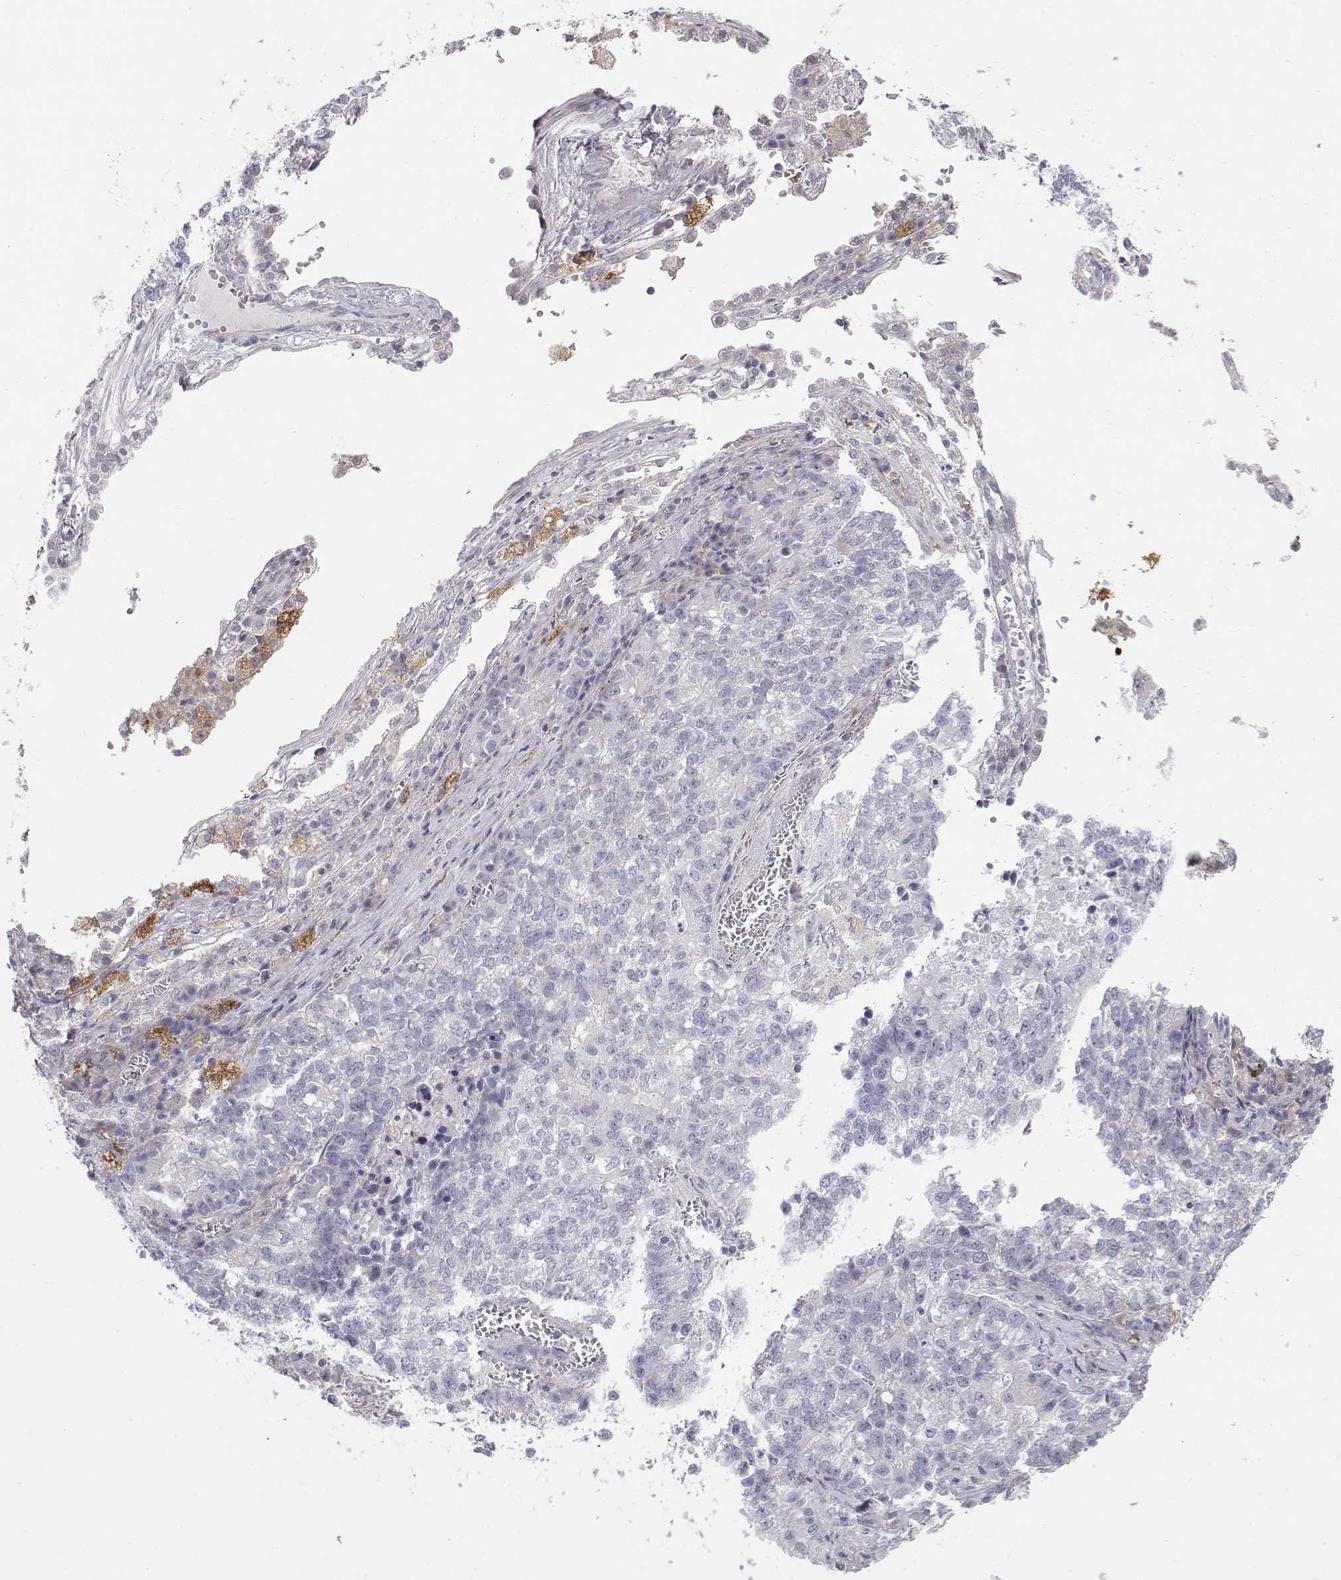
{"staining": {"intensity": "negative", "quantity": "none", "location": "none"}, "tissue": "lung cancer", "cell_type": "Tumor cells", "image_type": "cancer", "snomed": [{"axis": "morphology", "description": "Adenocarcinoma, NOS"}, {"axis": "topography", "description": "Lung"}], "caption": "An IHC micrograph of lung cancer is shown. There is no staining in tumor cells of lung cancer.", "gene": "NPVF", "patient": {"sex": "male", "age": 57}}